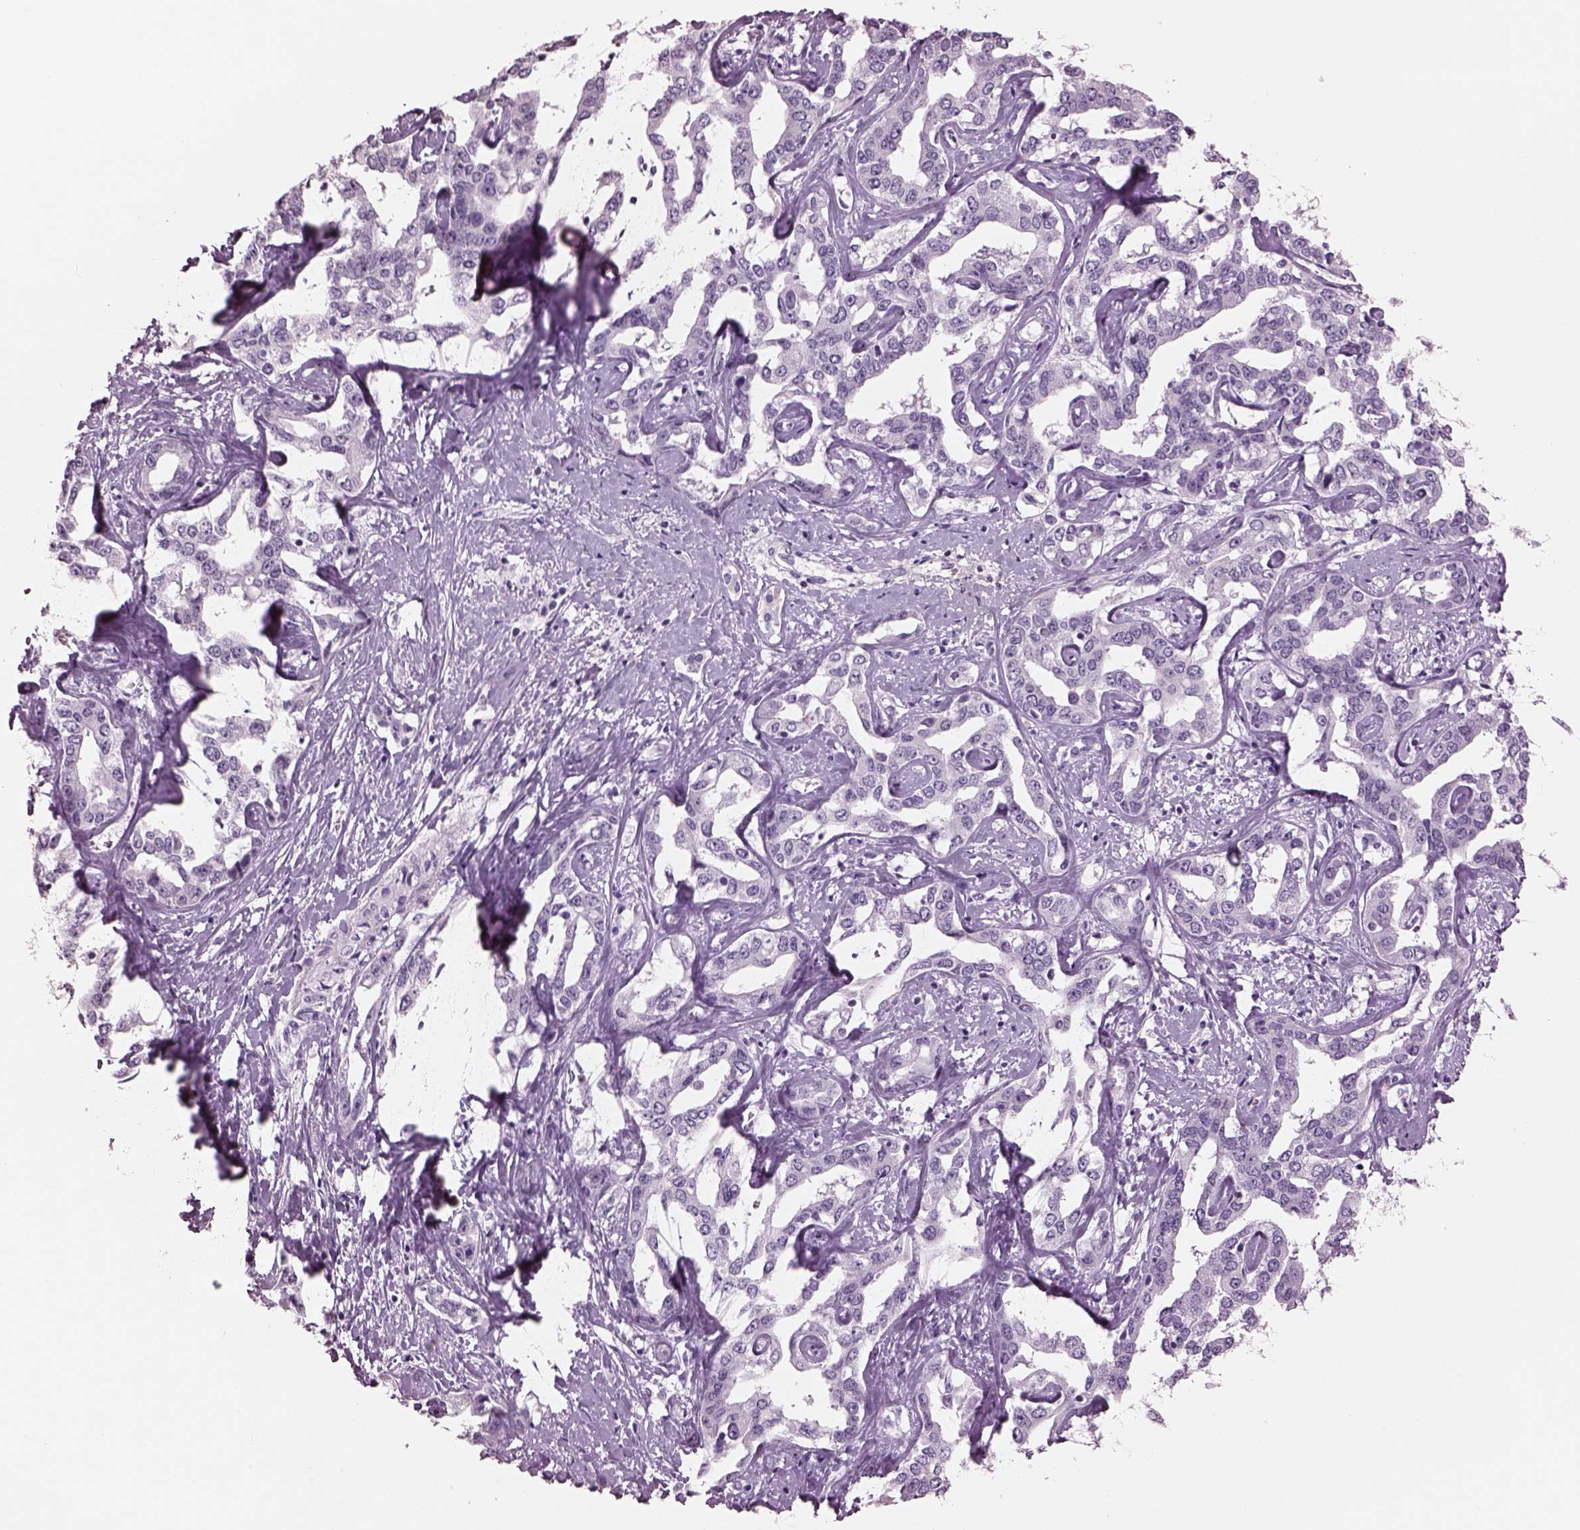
{"staining": {"intensity": "negative", "quantity": "none", "location": "none"}, "tissue": "liver cancer", "cell_type": "Tumor cells", "image_type": "cancer", "snomed": [{"axis": "morphology", "description": "Cholangiocarcinoma"}, {"axis": "topography", "description": "Liver"}], "caption": "This image is of liver cholangiocarcinoma stained with immunohistochemistry to label a protein in brown with the nuclei are counter-stained blue. There is no staining in tumor cells.", "gene": "CYLC1", "patient": {"sex": "male", "age": 59}}